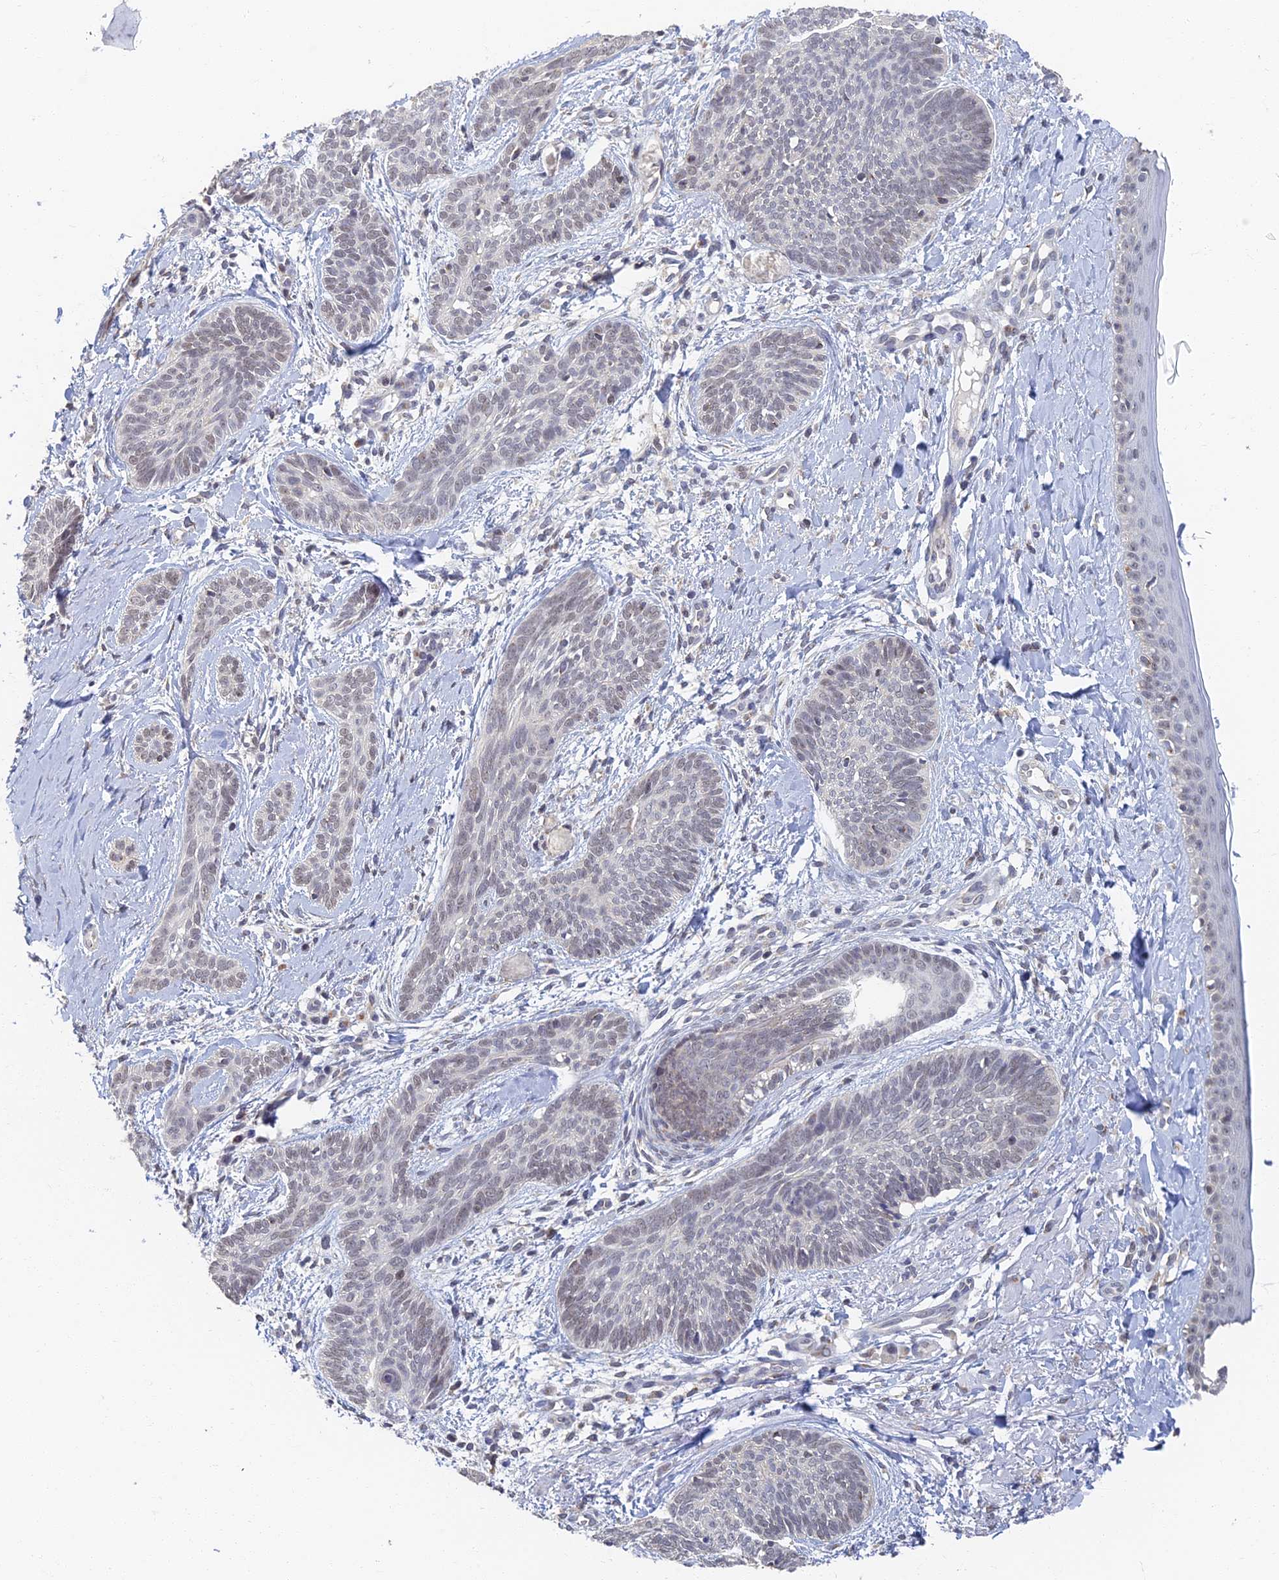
{"staining": {"intensity": "weak", "quantity": "<25%", "location": "nuclear"}, "tissue": "skin cancer", "cell_type": "Tumor cells", "image_type": "cancer", "snomed": [{"axis": "morphology", "description": "Basal cell carcinoma"}, {"axis": "topography", "description": "Skin"}], "caption": "Skin cancer (basal cell carcinoma) stained for a protein using immunohistochemistry exhibits no expression tumor cells.", "gene": "GPATCH1", "patient": {"sex": "female", "age": 81}}